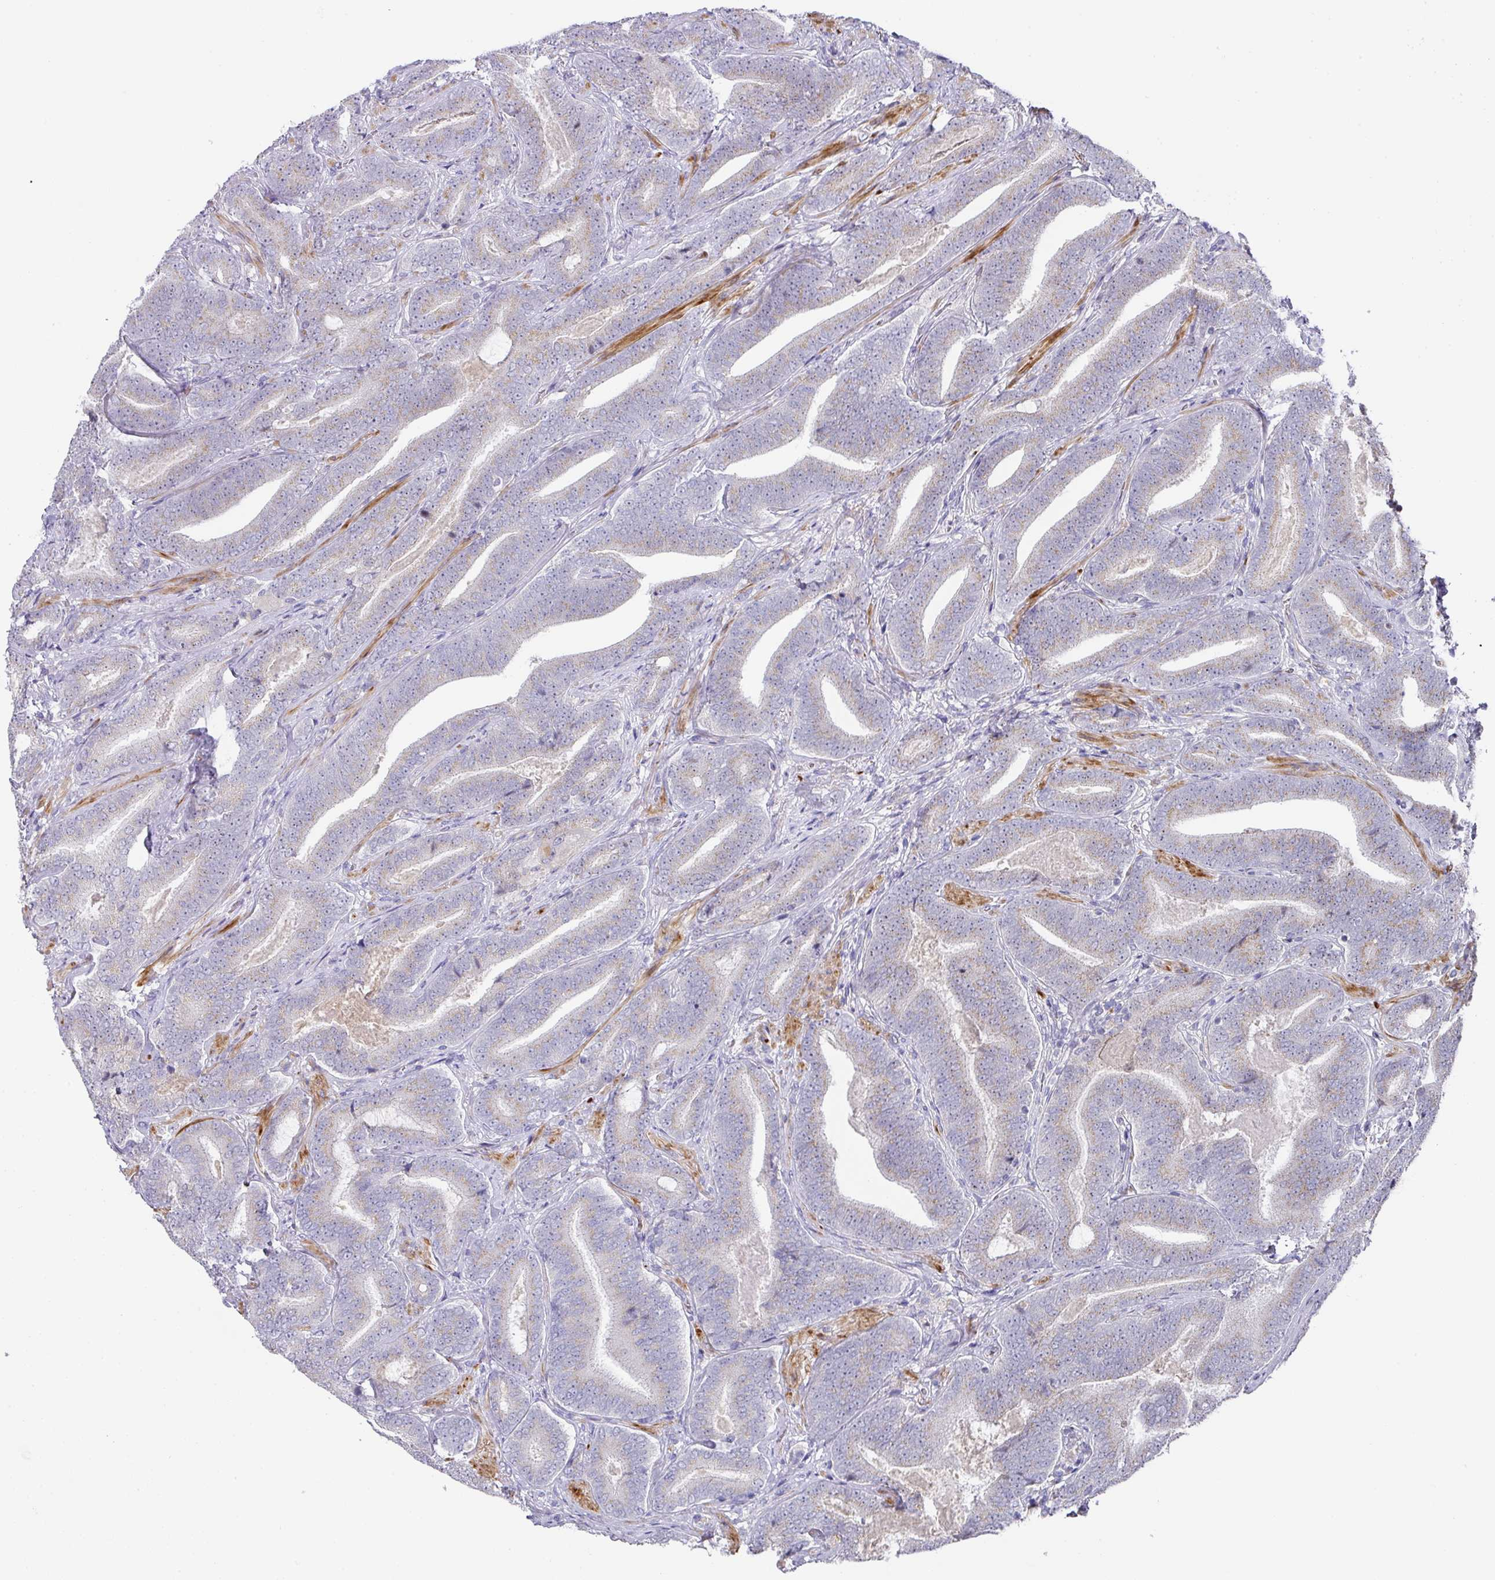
{"staining": {"intensity": "weak", "quantity": "<25%", "location": "cytoplasmic/membranous"}, "tissue": "prostate cancer", "cell_type": "Tumor cells", "image_type": "cancer", "snomed": [{"axis": "morphology", "description": "Adenocarcinoma, Low grade"}, {"axis": "topography", "description": "Prostate and seminal vesicle, NOS"}], "caption": "IHC micrograph of prostate cancer stained for a protein (brown), which displays no staining in tumor cells.", "gene": "TARM1", "patient": {"sex": "male", "age": 61}}